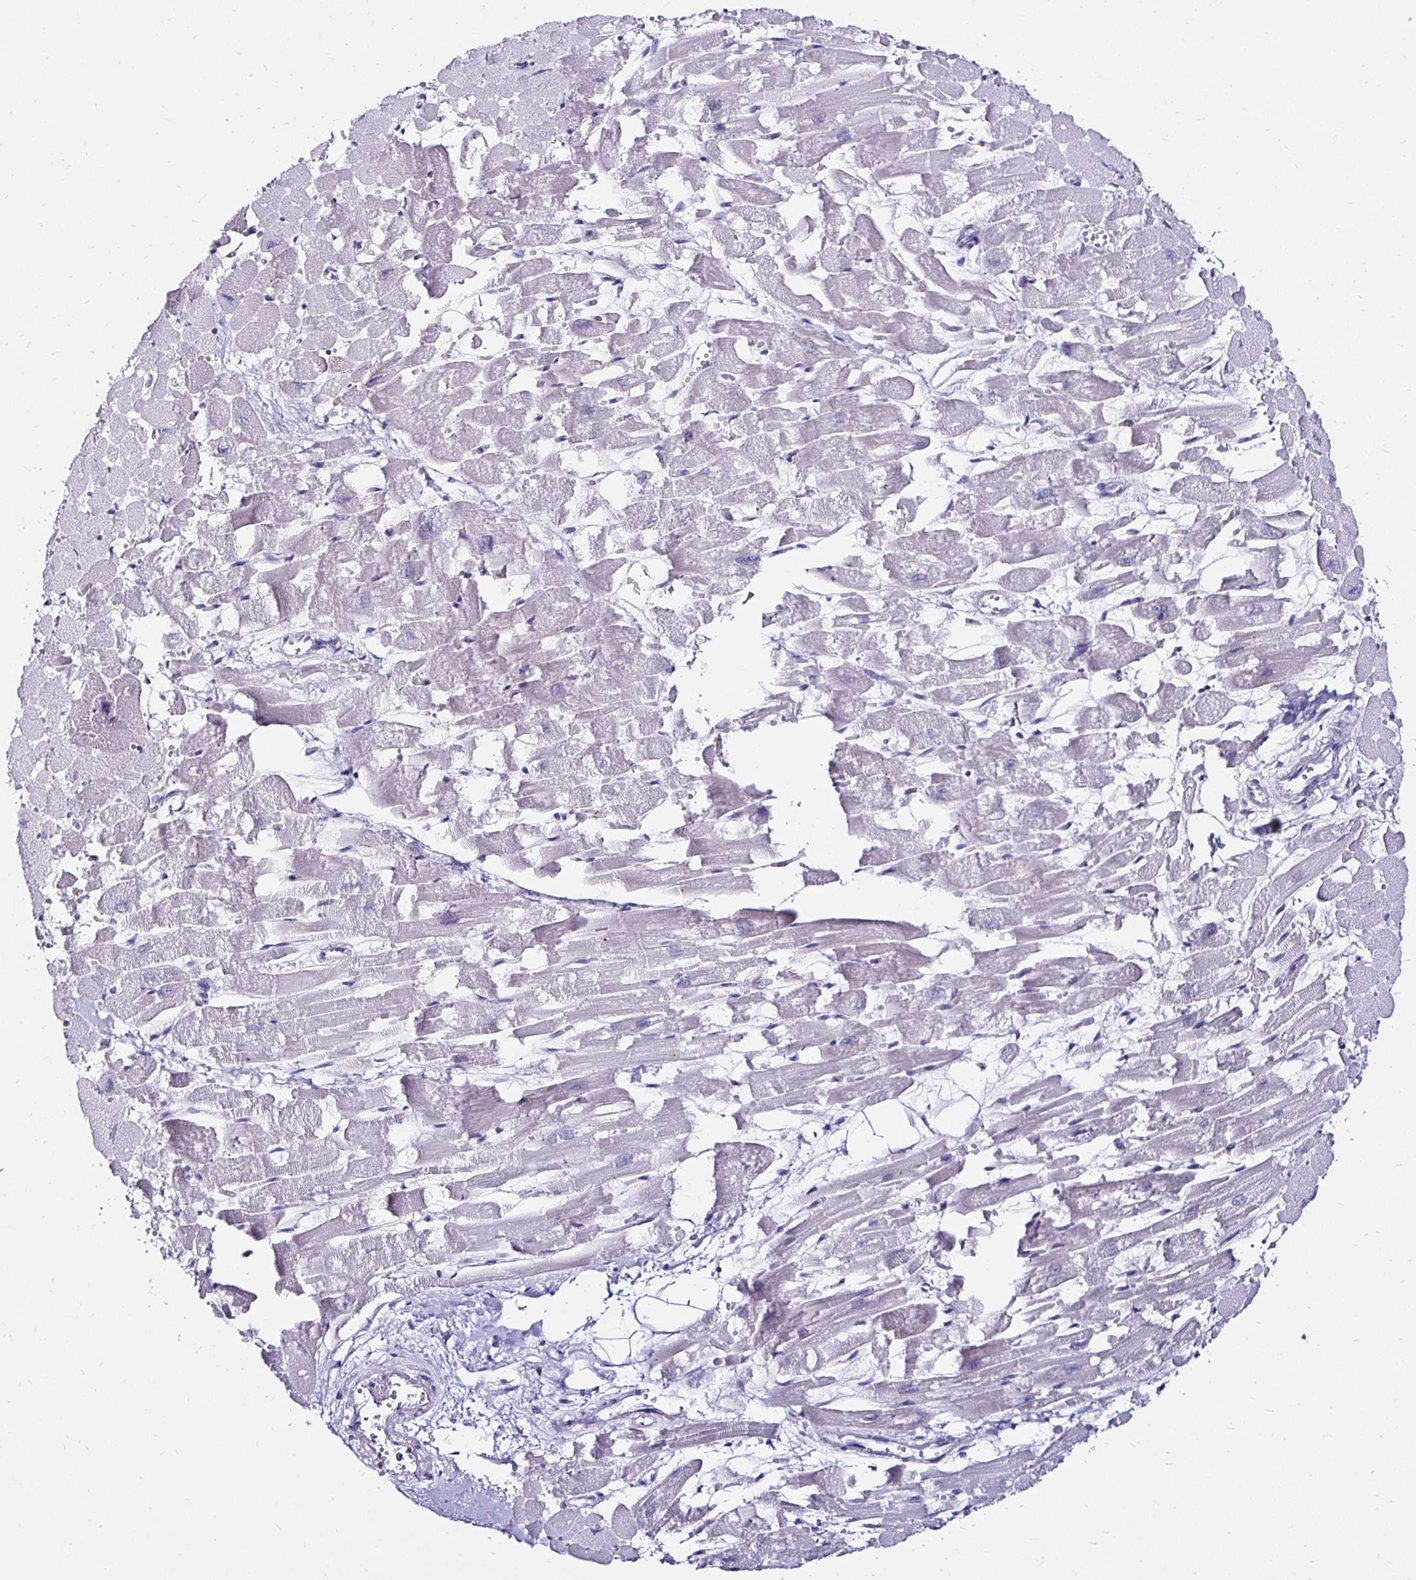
{"staining": {"intensity": "negative", "quantity": "none", "location": "none"}, "tissue": "heart muscle", "cell_type": "Cardiomyocytes", "image_type": "normal", "snomed": [{"axis": "morphology", "description": "Normal tissue, NOS"}, {"axis": "topography", "description": "Heart"}], "caption": "DAB immunohistochemical staining of unremarkable heart muscle displays no significant expression in cardiomyocytes.", "gene": "KCNT1", "patient": {"sex": "female", "age": 52}}